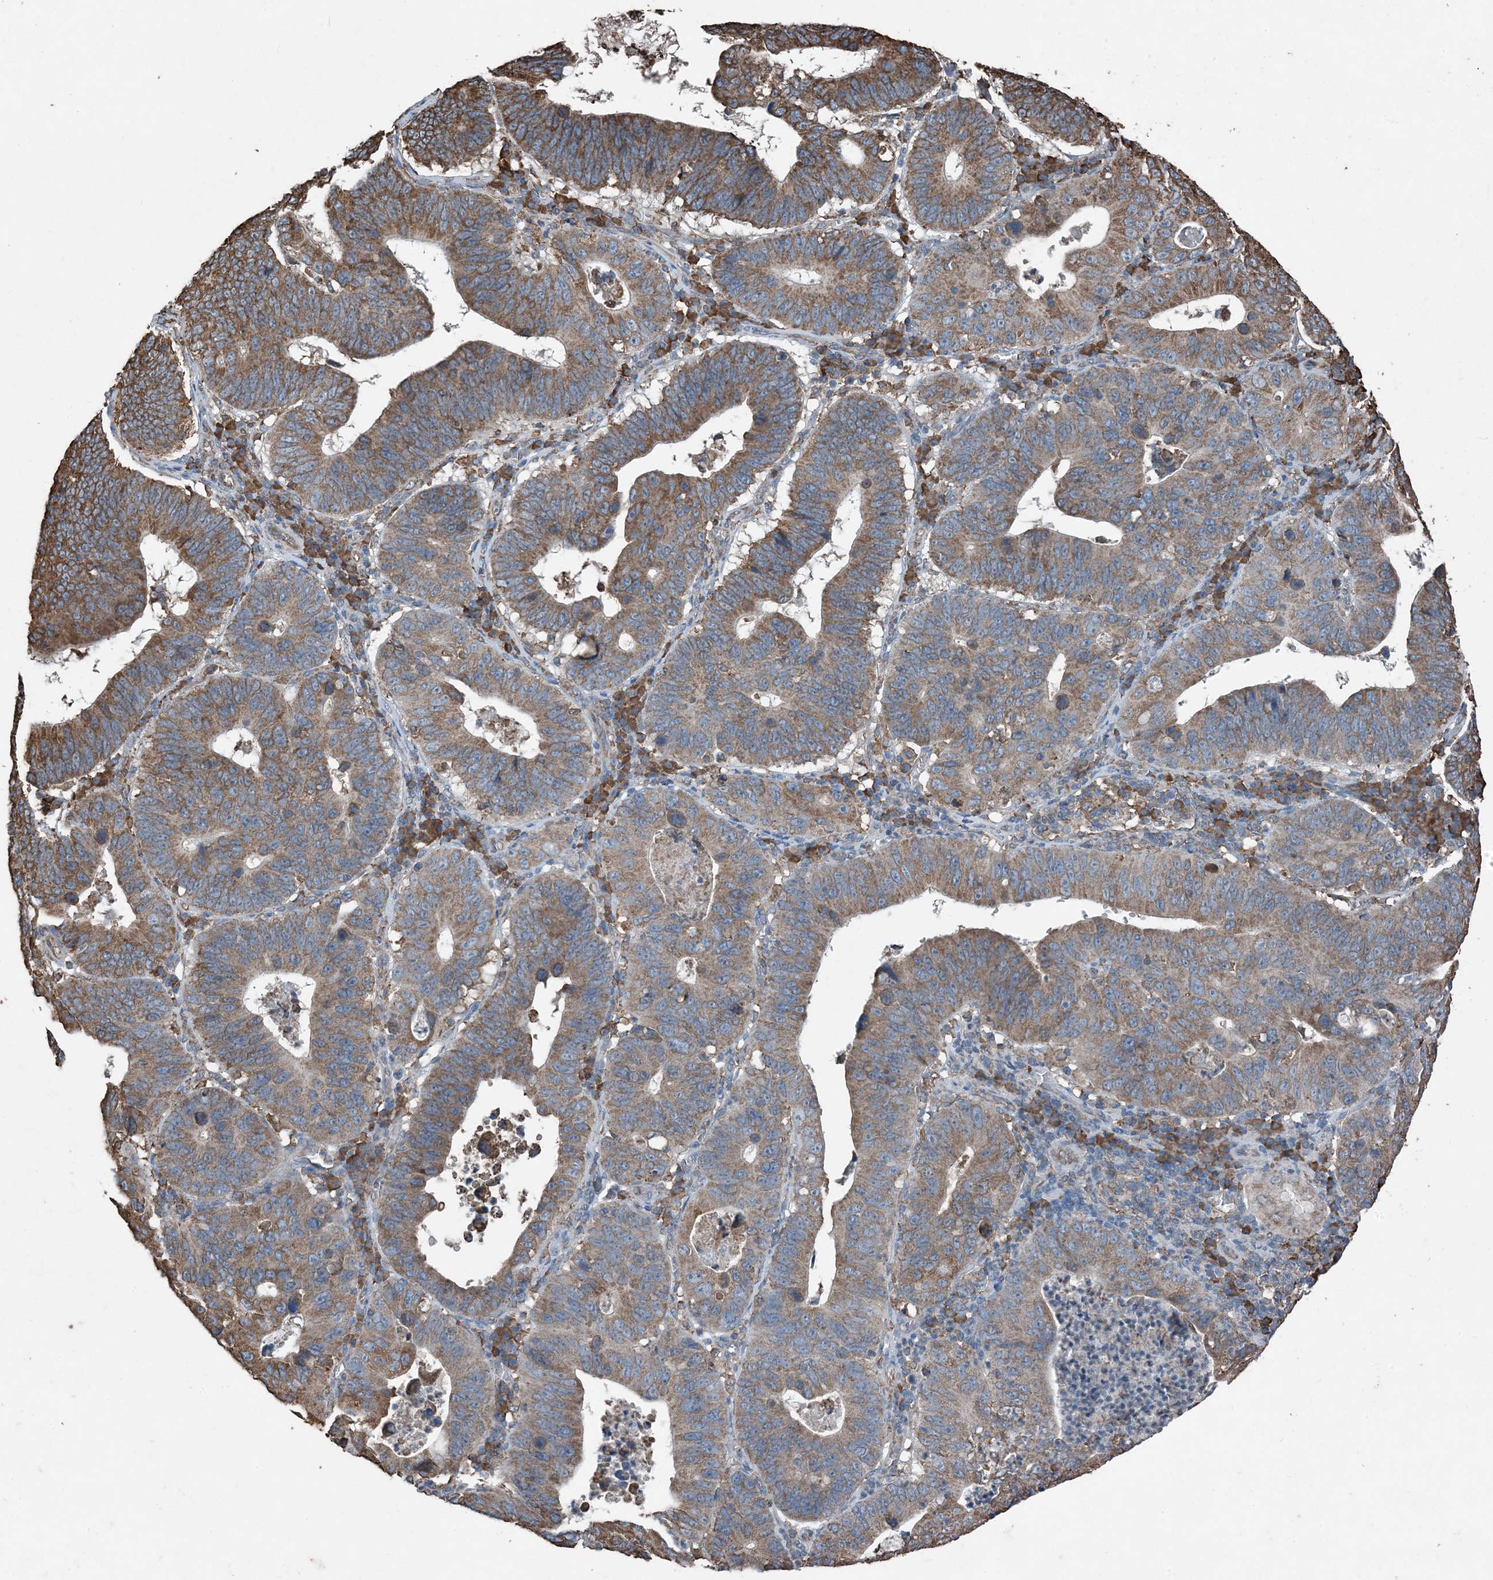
{"staining": {"intensity": "moderate", "quantity": ">75%", "location": "cytoplasmic/membranous"}, "tissue": "stomach cancer", "cell_type": "Tumor cells", "image_type": "cancer", "snomed": [{"axis": "morphology", "description": "Adenocarcinoma, NOS"}, {"axis": "topography", "description": "Stomach"}], "caption": "Immunohistochemistry (IHC) (DAB (3,3'-diaminobenzidine)) staining of human stomach cancer reveals moderate cytoplasmic/membranous protein staining in about >75% of tumor cells. (Stains: DAB (3,3'-diaminobenzidine) in brown, nuclei in blue, Microscopy: brightfield microscopy at high magnification).", "gene": "PDIA6", "patient": {"sex": "male", "age": 59}}